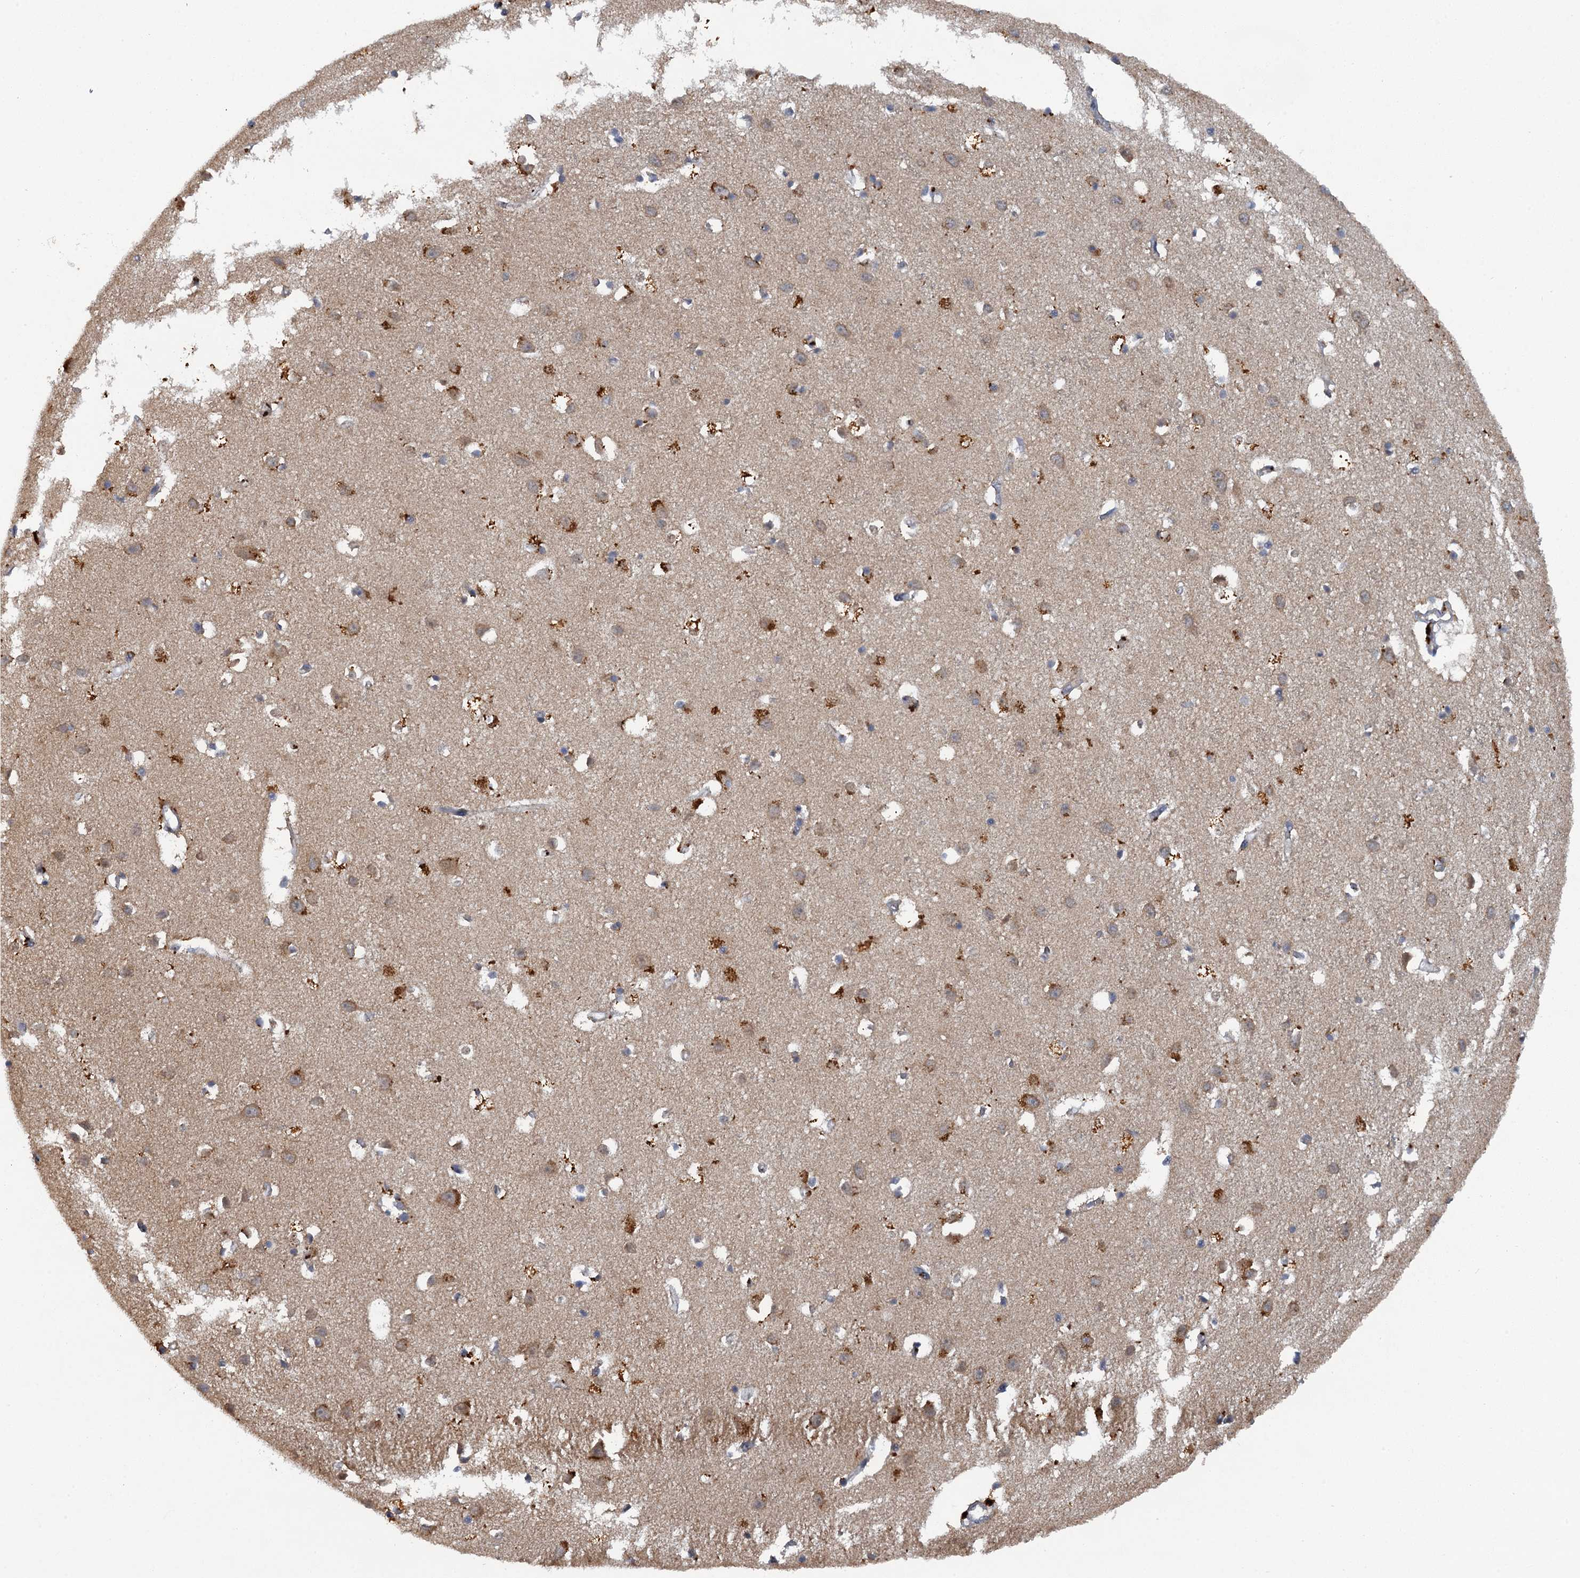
{"staining": {"intensity": "negative", "quantity": "none", "location": "none"}, "tissue": "cerebral cortex", "cell_type": "Endothelial cells", "image_type": "normal", "snomed": [{"axis": "morphology", "description": "Normal tissue, NOS"}, {"axis": "topography", "description": "Cerebral cortex"}], "caption": "A high-resolution histopathology image shows immunohistochemistry (IHC) staining of normal cerebral cortex, which displays no significant expression in endothelial cells. Nuclei are stained in blue.", "gene": "HAPLN3", "patient": {"sex": "female", "age": 64}}